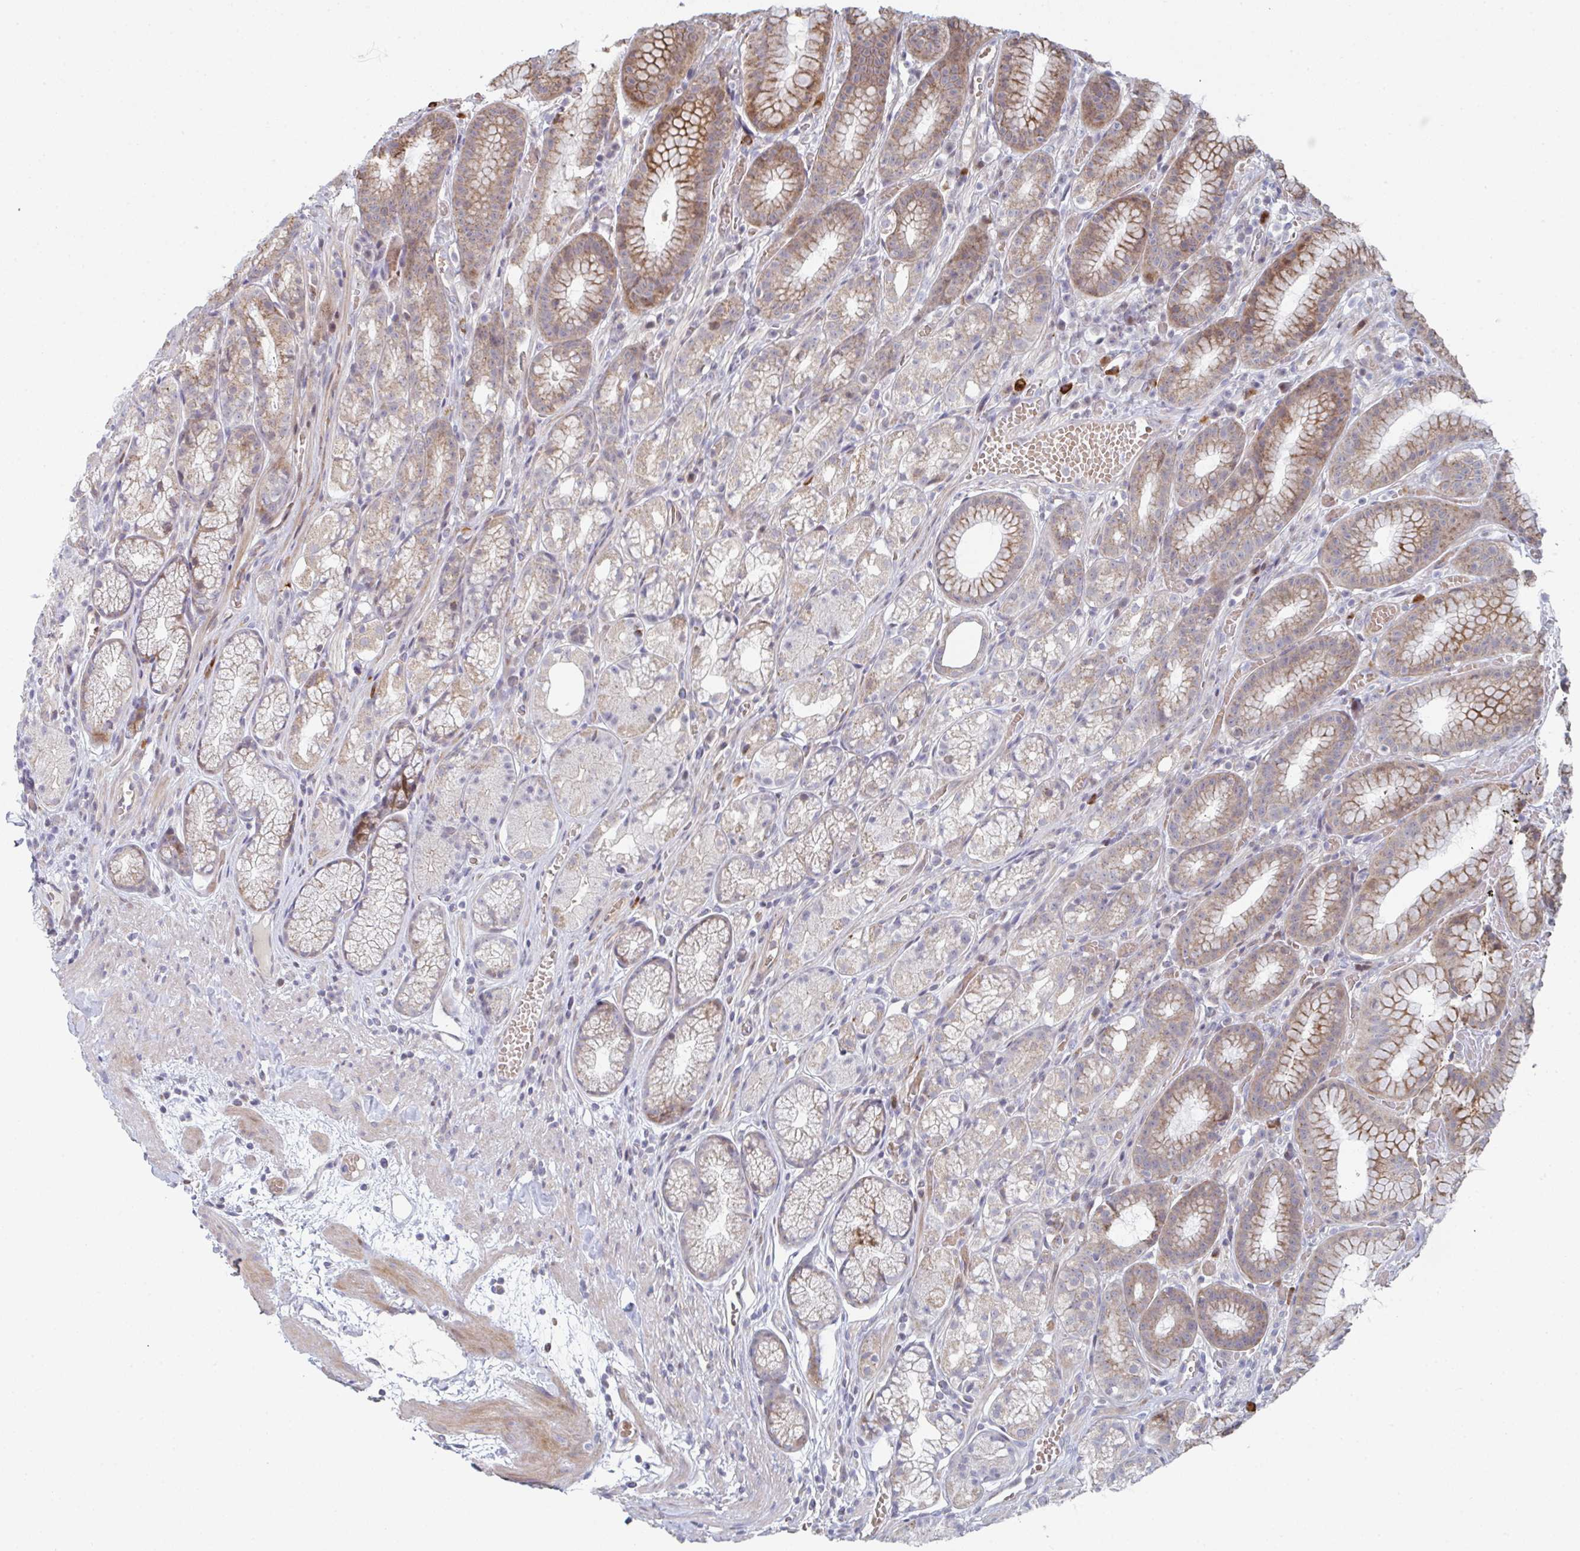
{"staining": {"intensity": "moderate", "quantity": ">75%", "location": "cytoplasmic/membranous"}, "tissue": "stomach", "cell_type": "Glandular cells", "image_type": "normal", "snomed": [{"axis": "morphology", "description": "Normal tissue, NOS"}, {"axis": "topography", "description": "Smooth muscle"}, {"axis": "topography", "description": "Stomach"}], "caption": "Immunohistochemical staining of benign stomach exhibits moderate cytoplasmic/membranous protein positivity in approximately >75% of glandular cells. (DAB (3,3'-diaminobenzidine) = brown stain, brightfield microscopy at high magnification).", "gene": "ZNF644", "patient": {"sex": "male", "age": 70}}